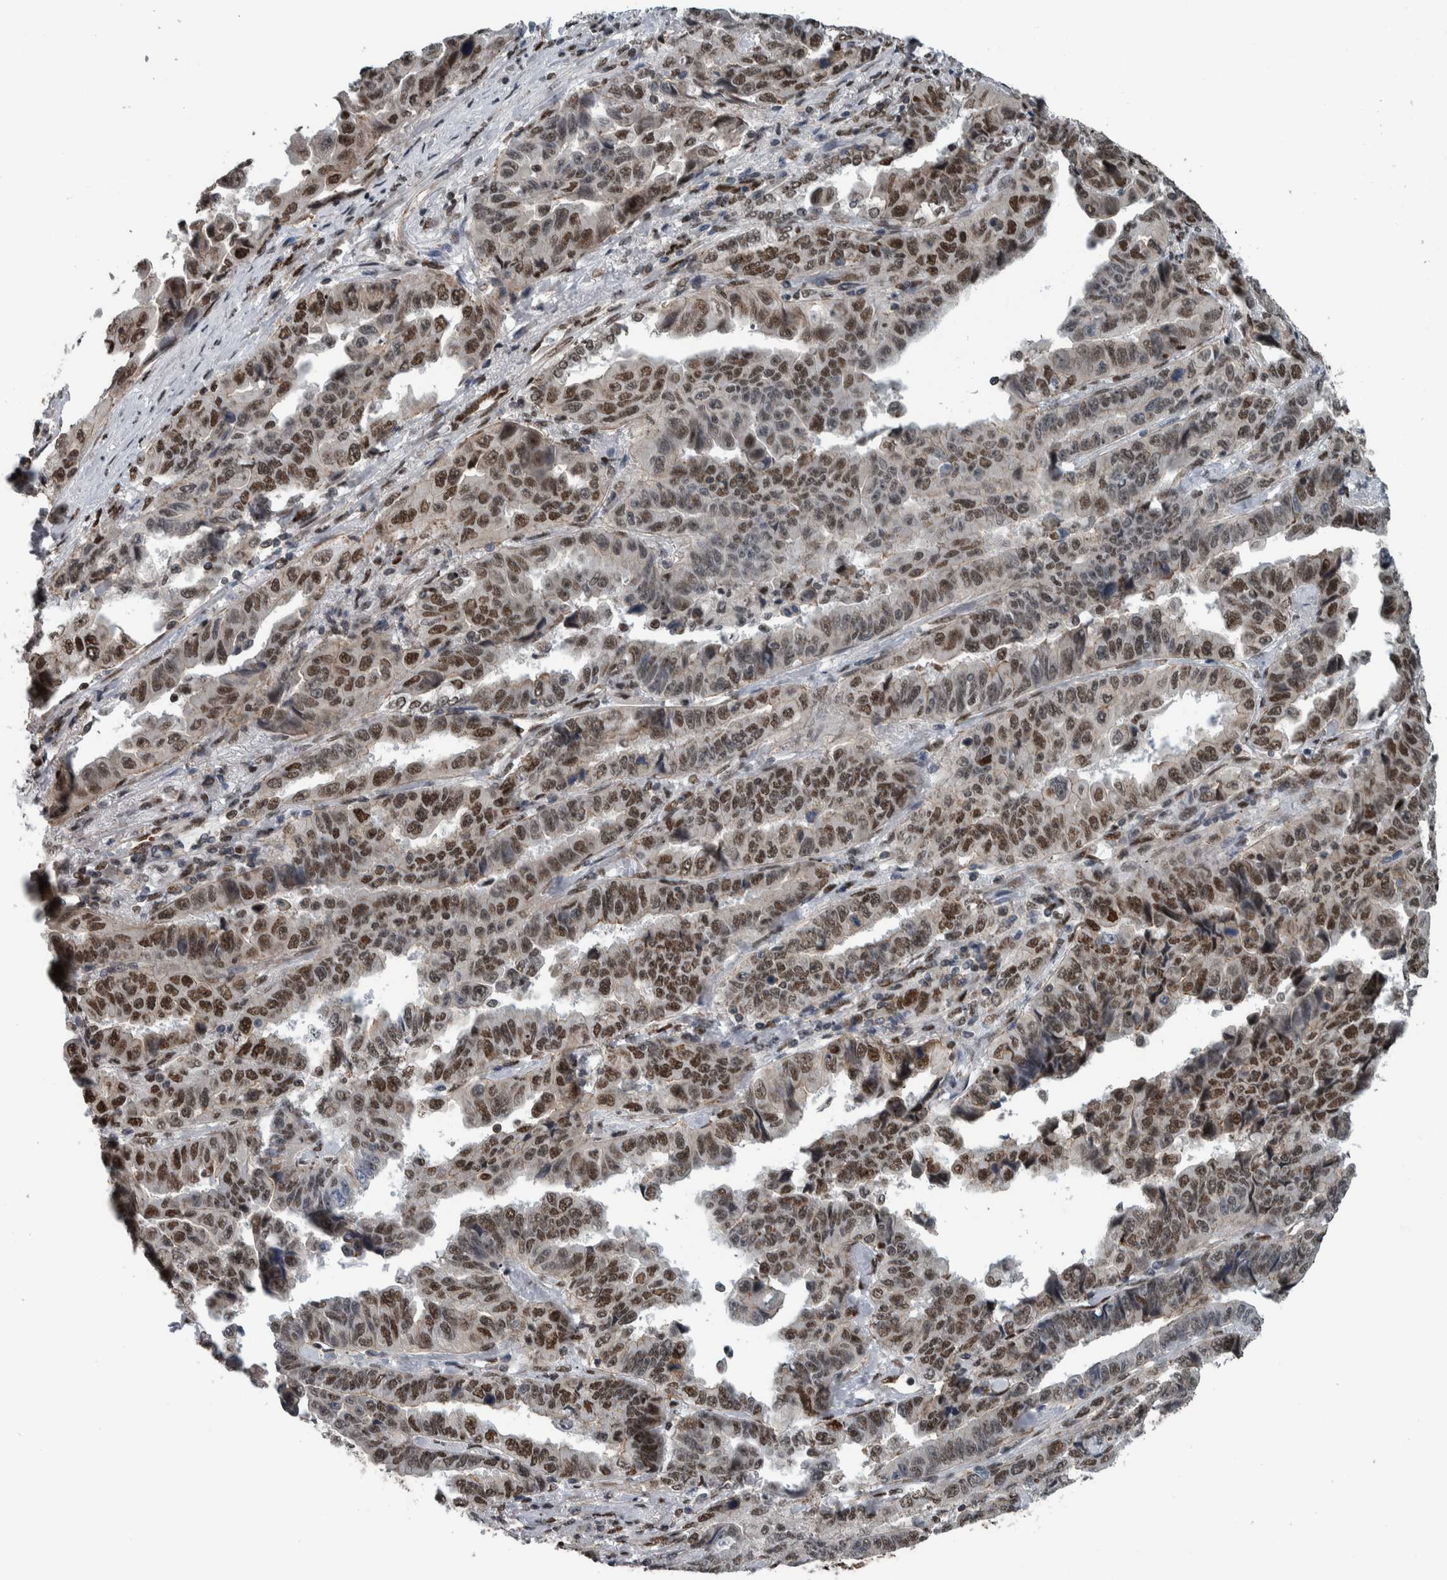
{"staining": {"intensity": "moderate", "quantity": ">75%", "location": "nuclear"}, "tissue": "lung cancer", "cell_type": "Tumor cells", "image_type": "cancer", "snomed": [{"axis": "morphology", "description": "Adenocarcinoma, NOS"}, {"axis": "topography", "description": "Lung"}], "caption": "Moderate nuclear protein staining is present in approximately >75% of tumor cells in lung adenocarcinoma. (DAB (3,3'-diaminobenzidine) = brown stain, brightfield microscopy at high magnification).", "gene": "FAM135B", "patient": {"sex": "female", "age": 51}}